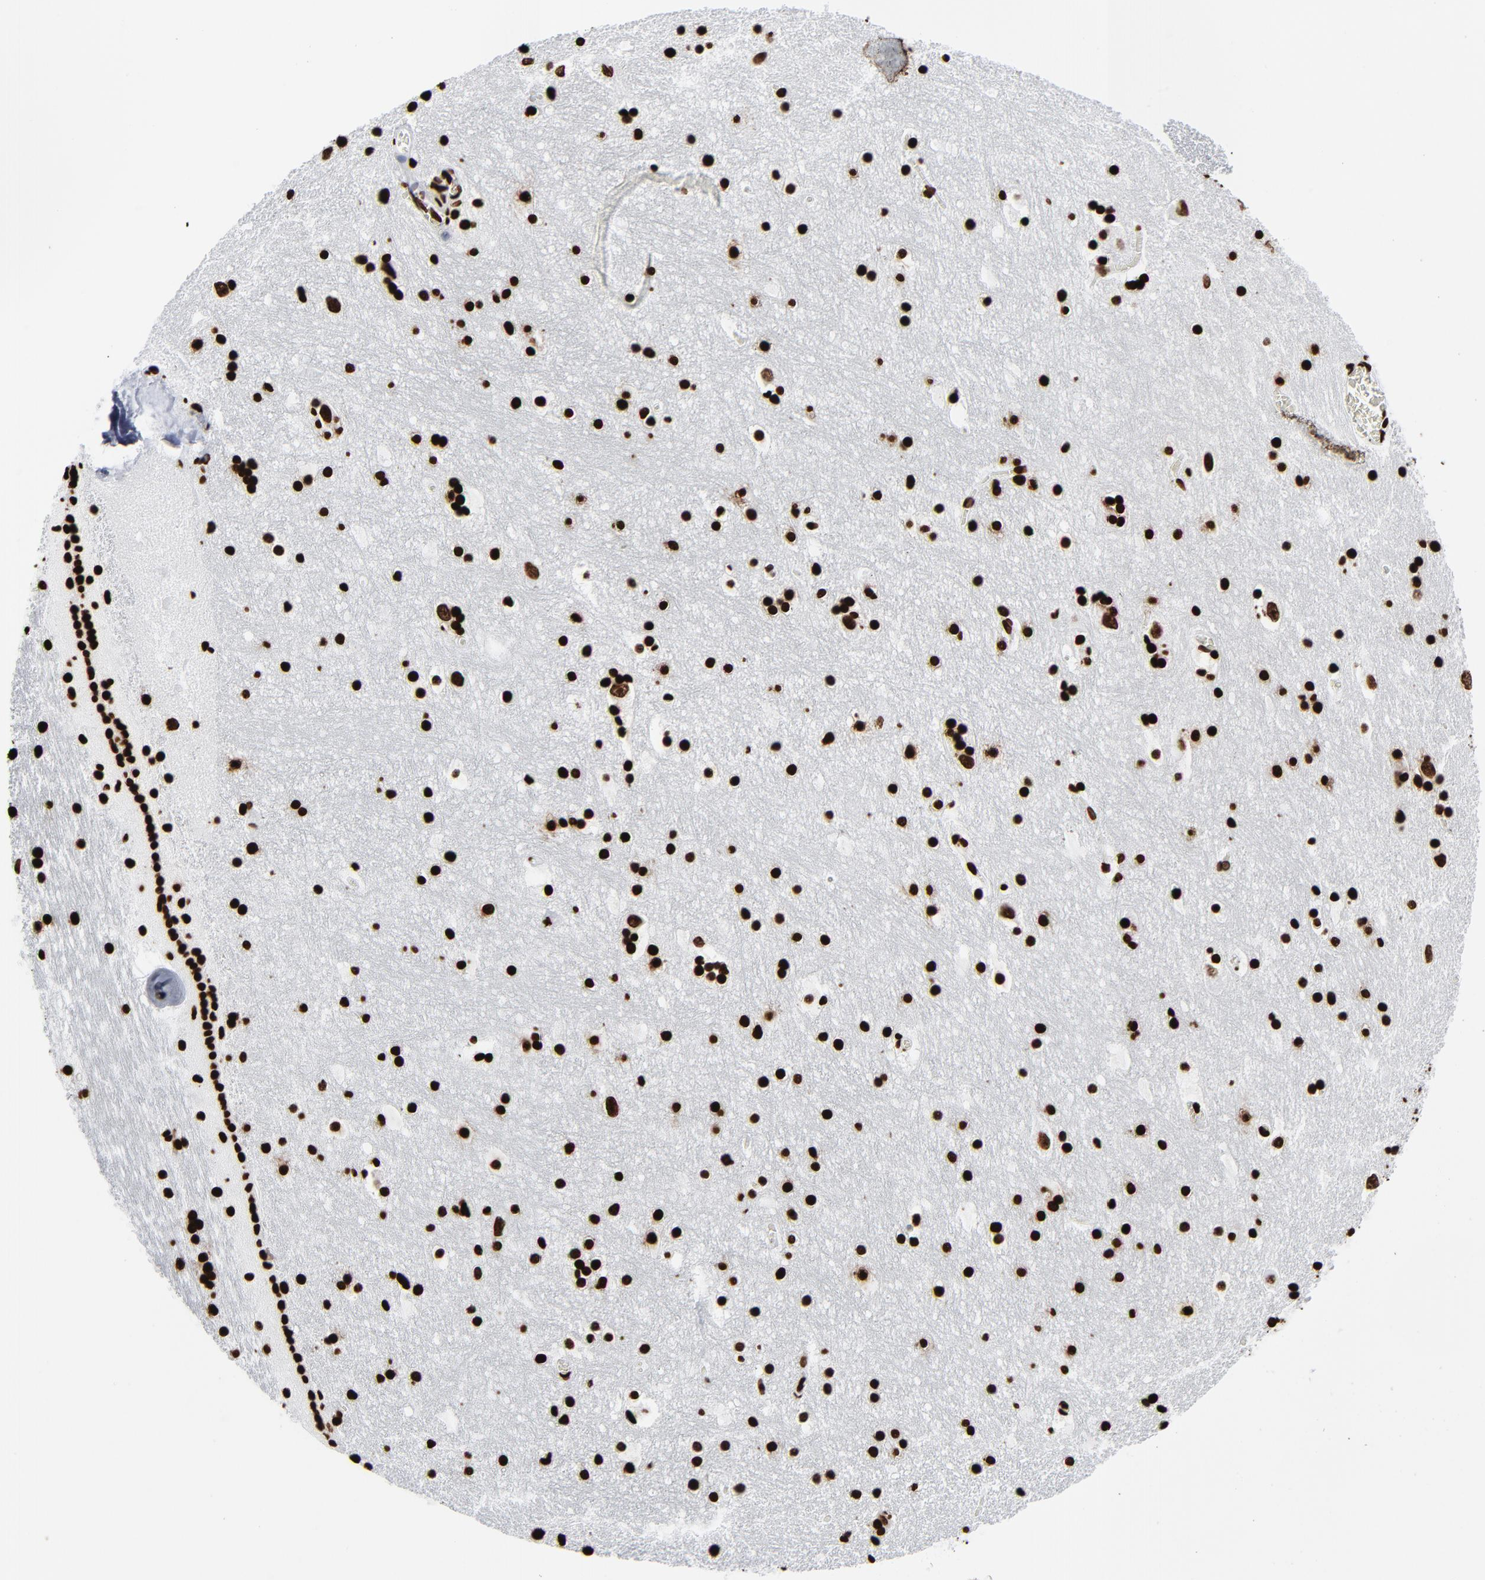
{"staining": {"intensity": "strong", "quantity": ">75%", "location": "nuclear"}, "tissue": "hippocampus", "cell_type": "Glial cells", "image_type": "normal", "snomed": [{"axis": "morphology", "description": "Normal tissue, NOS"}, {"axis": "topography", "description": "Hippocampus"}], "caption": "Immunohistochemistry (IHC) (DAB (3,3'-diaminobenzidine)) staining of benign hippocampus shows strong nuclear protein expression in approximately >75% of glial cells. (DAB IHC, brown staining for protein, blue staining for nuclei).", "gene": "H3", "patient": {"sex": "male", "age": 45}}